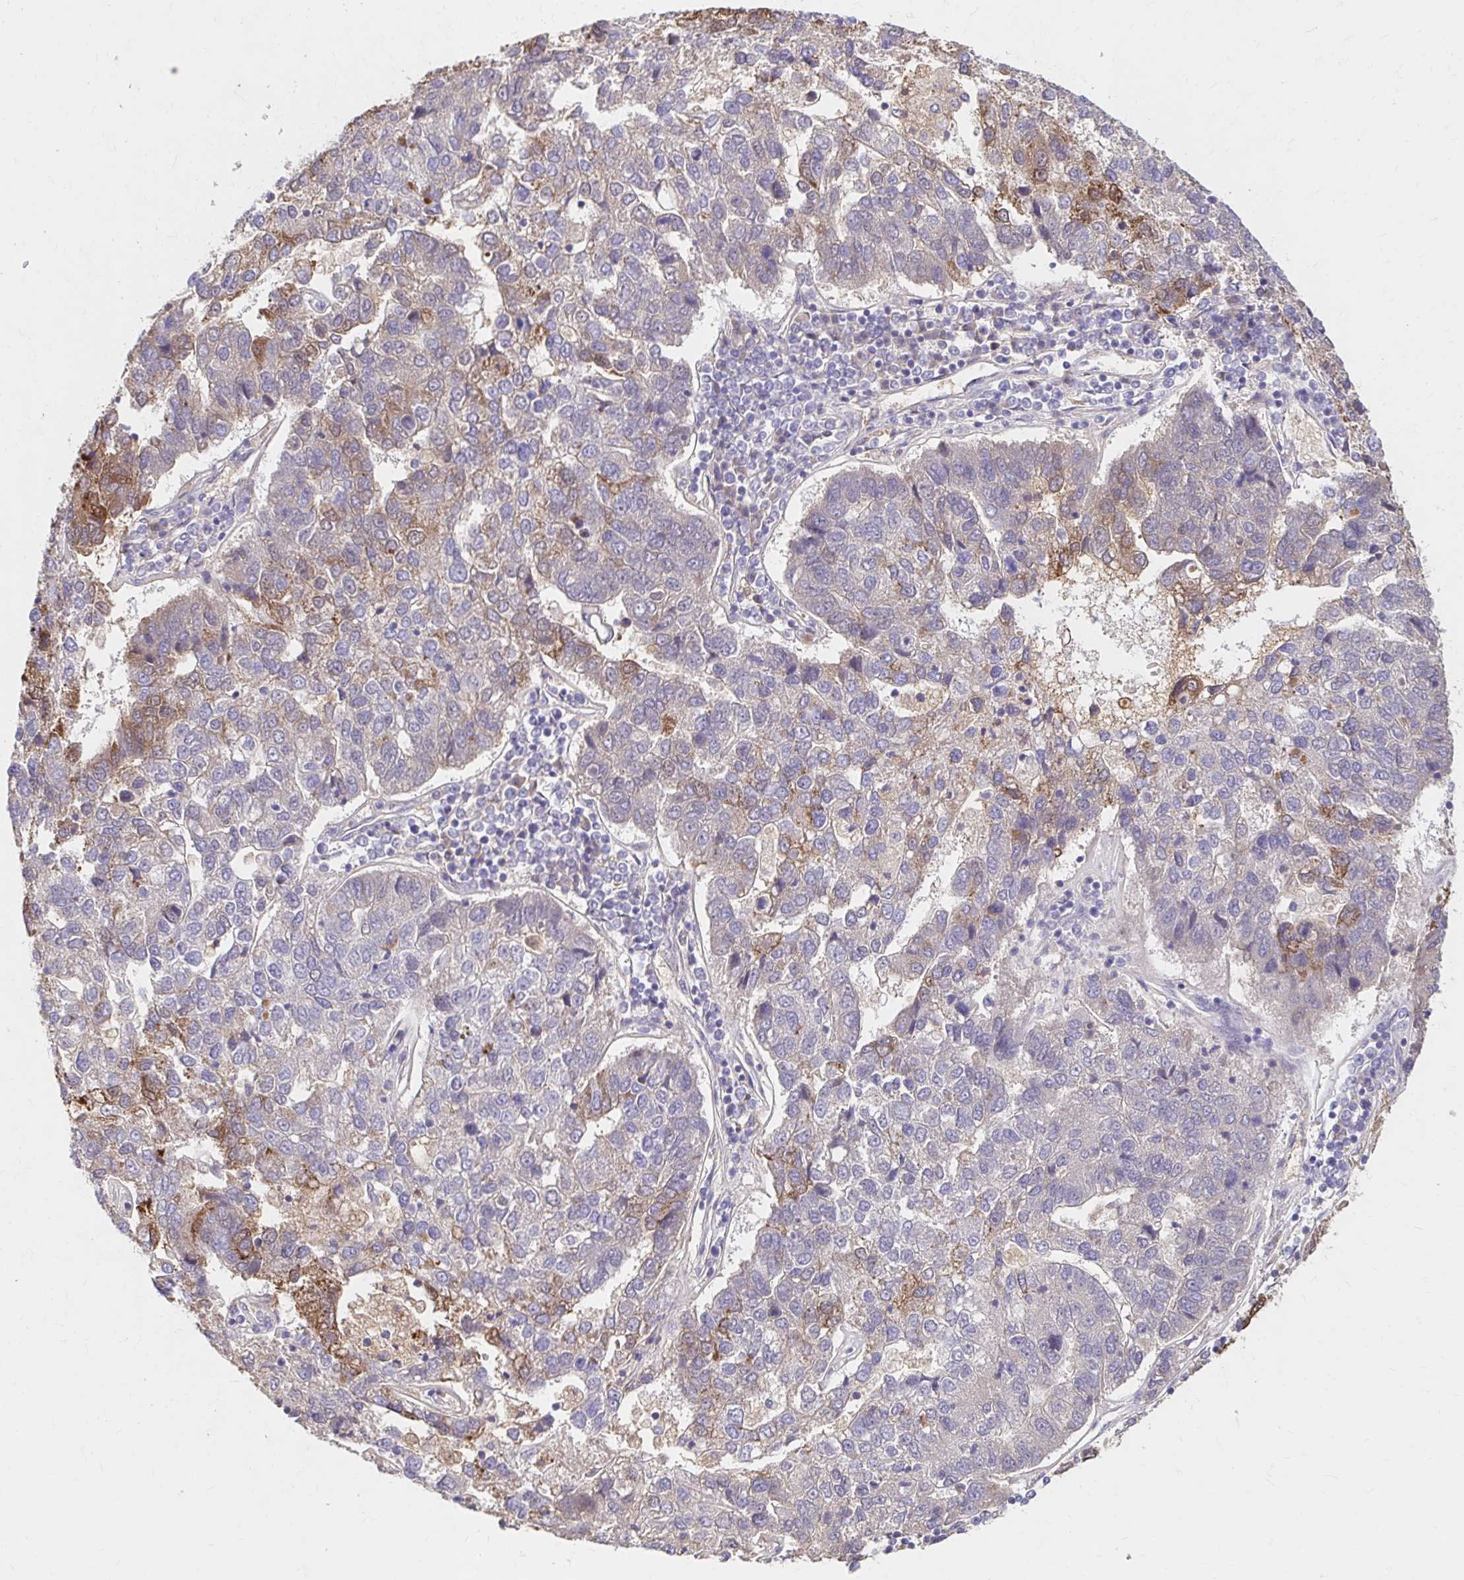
{"staining": {"intensity": "moderate", "quantity": "<25%", "location": "cytoplasmic/membranous"}, "tissue": "pancreatic cancer", "cell_type": "Tumor cells", "image_type": "cancer", "snomed": [{"axis": "morphology", "description": "Adenocarcinoma, NOS"}, {"axis": "topography", "description": "Pancreas"}], "caption": "This photomicrograph demonstrates immunohistochemistry (IHC) staining of human adenocarcinoma (pancreatic), with low moderate cytoplasmic/membranous positivity in approximately <25% of tumor cells.", "gene": "HMGCS2", "patient": {"sex": "female", "age": 61}}